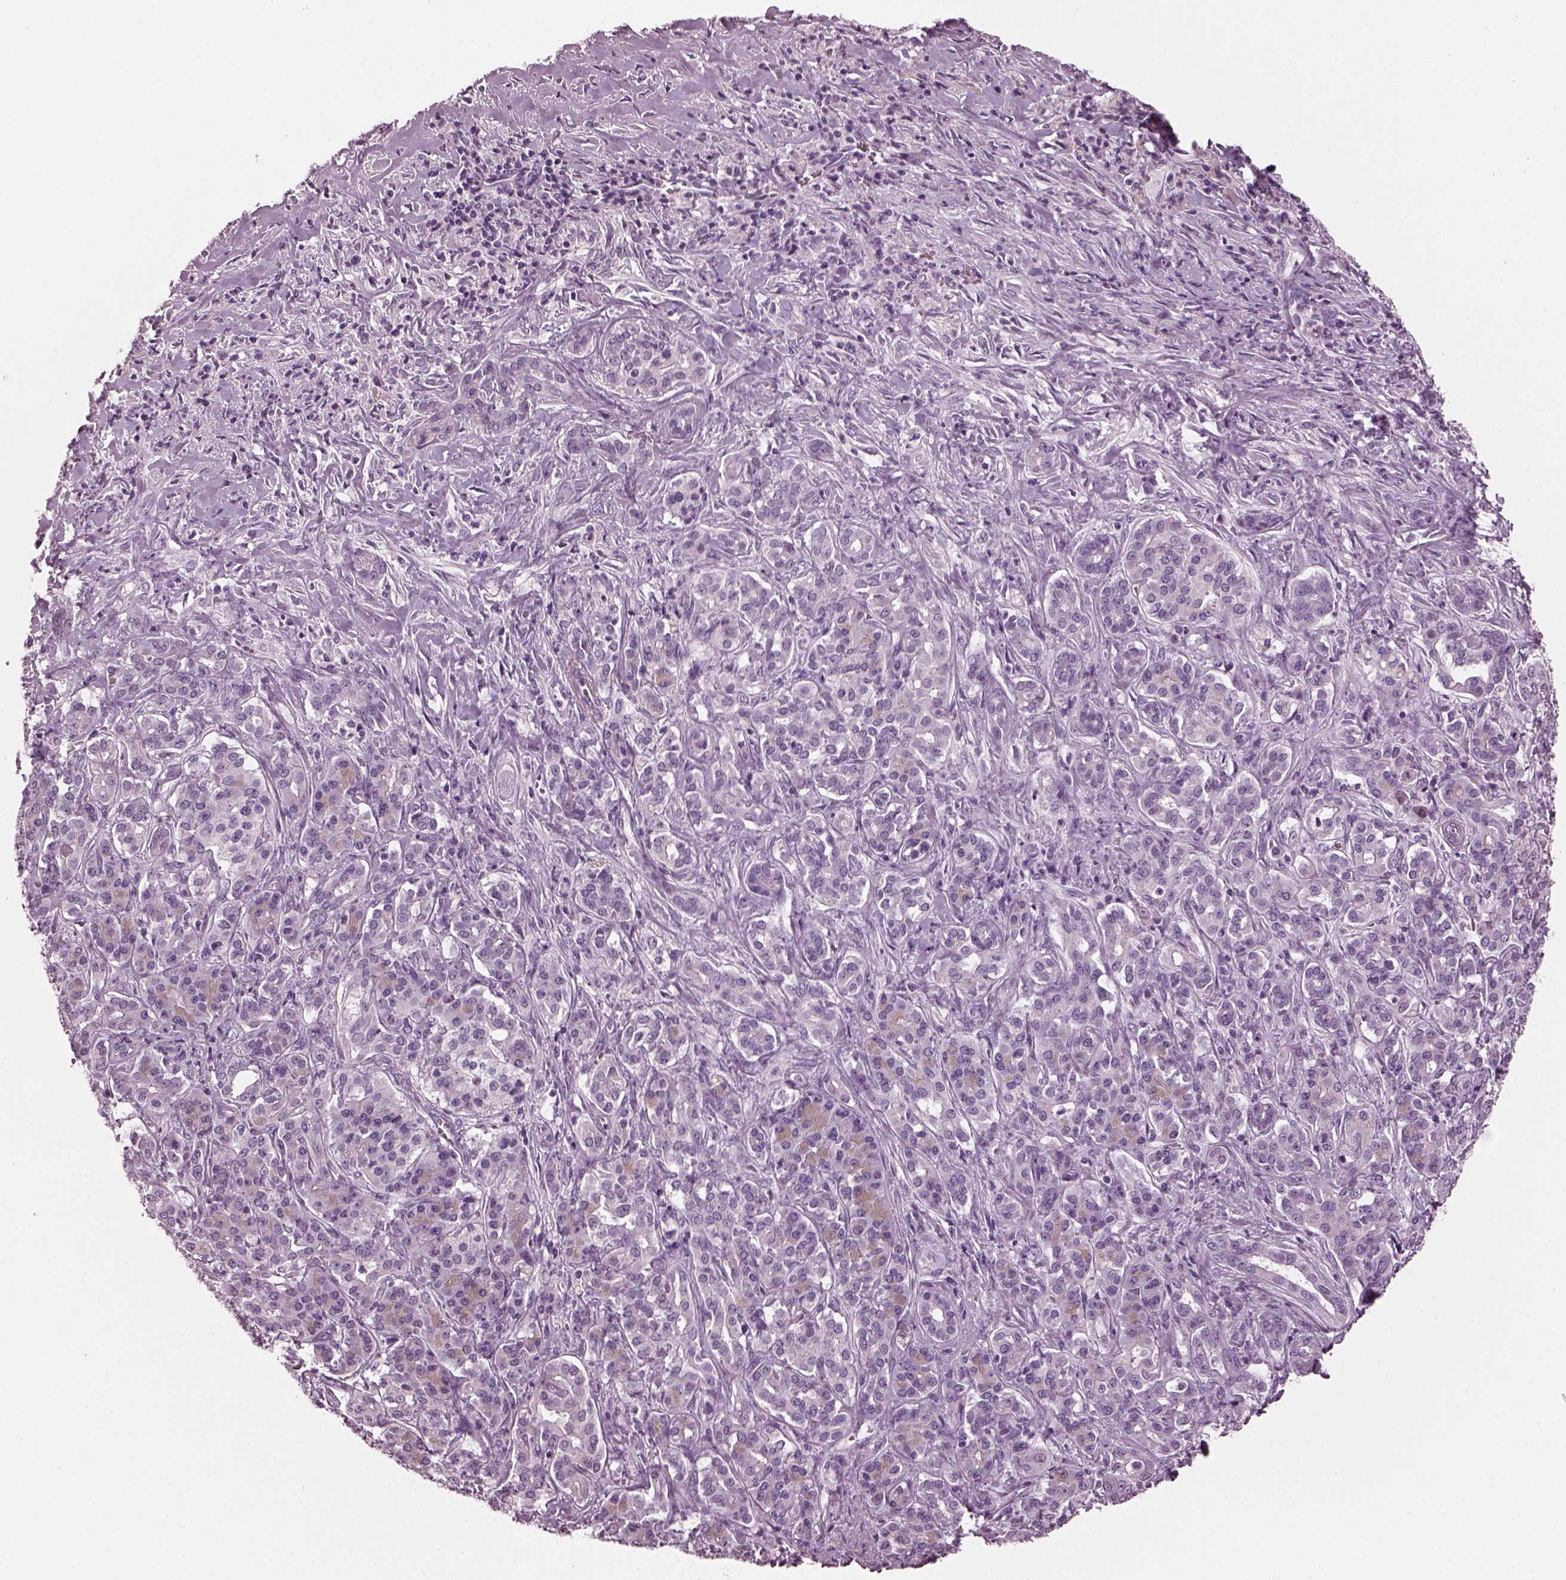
{"staining": {"intensity": "negative", "quantity": "none", "location": "none"}, "tissue": "pancreatic cancer", "cell_type": "Tumor cells", "image_type": "cancer", "snomed": [{"axis": "morphology", "description": "Normal tissue, NOS"}, {"axis": "morphology", "description": "Inflammation, NOS"}, {"axis": "morphology", "description": "Adenocarcinoma, NOS"}, {"axis": "topography", "description": "Pancreas"}], "caption": "Human adenocarcinoma (pancreatic) stained for a protein using IHC displays no staining in tumor cells.", "gene": "SLC6A17", "patient": {"sex": "male", "age": 57}}